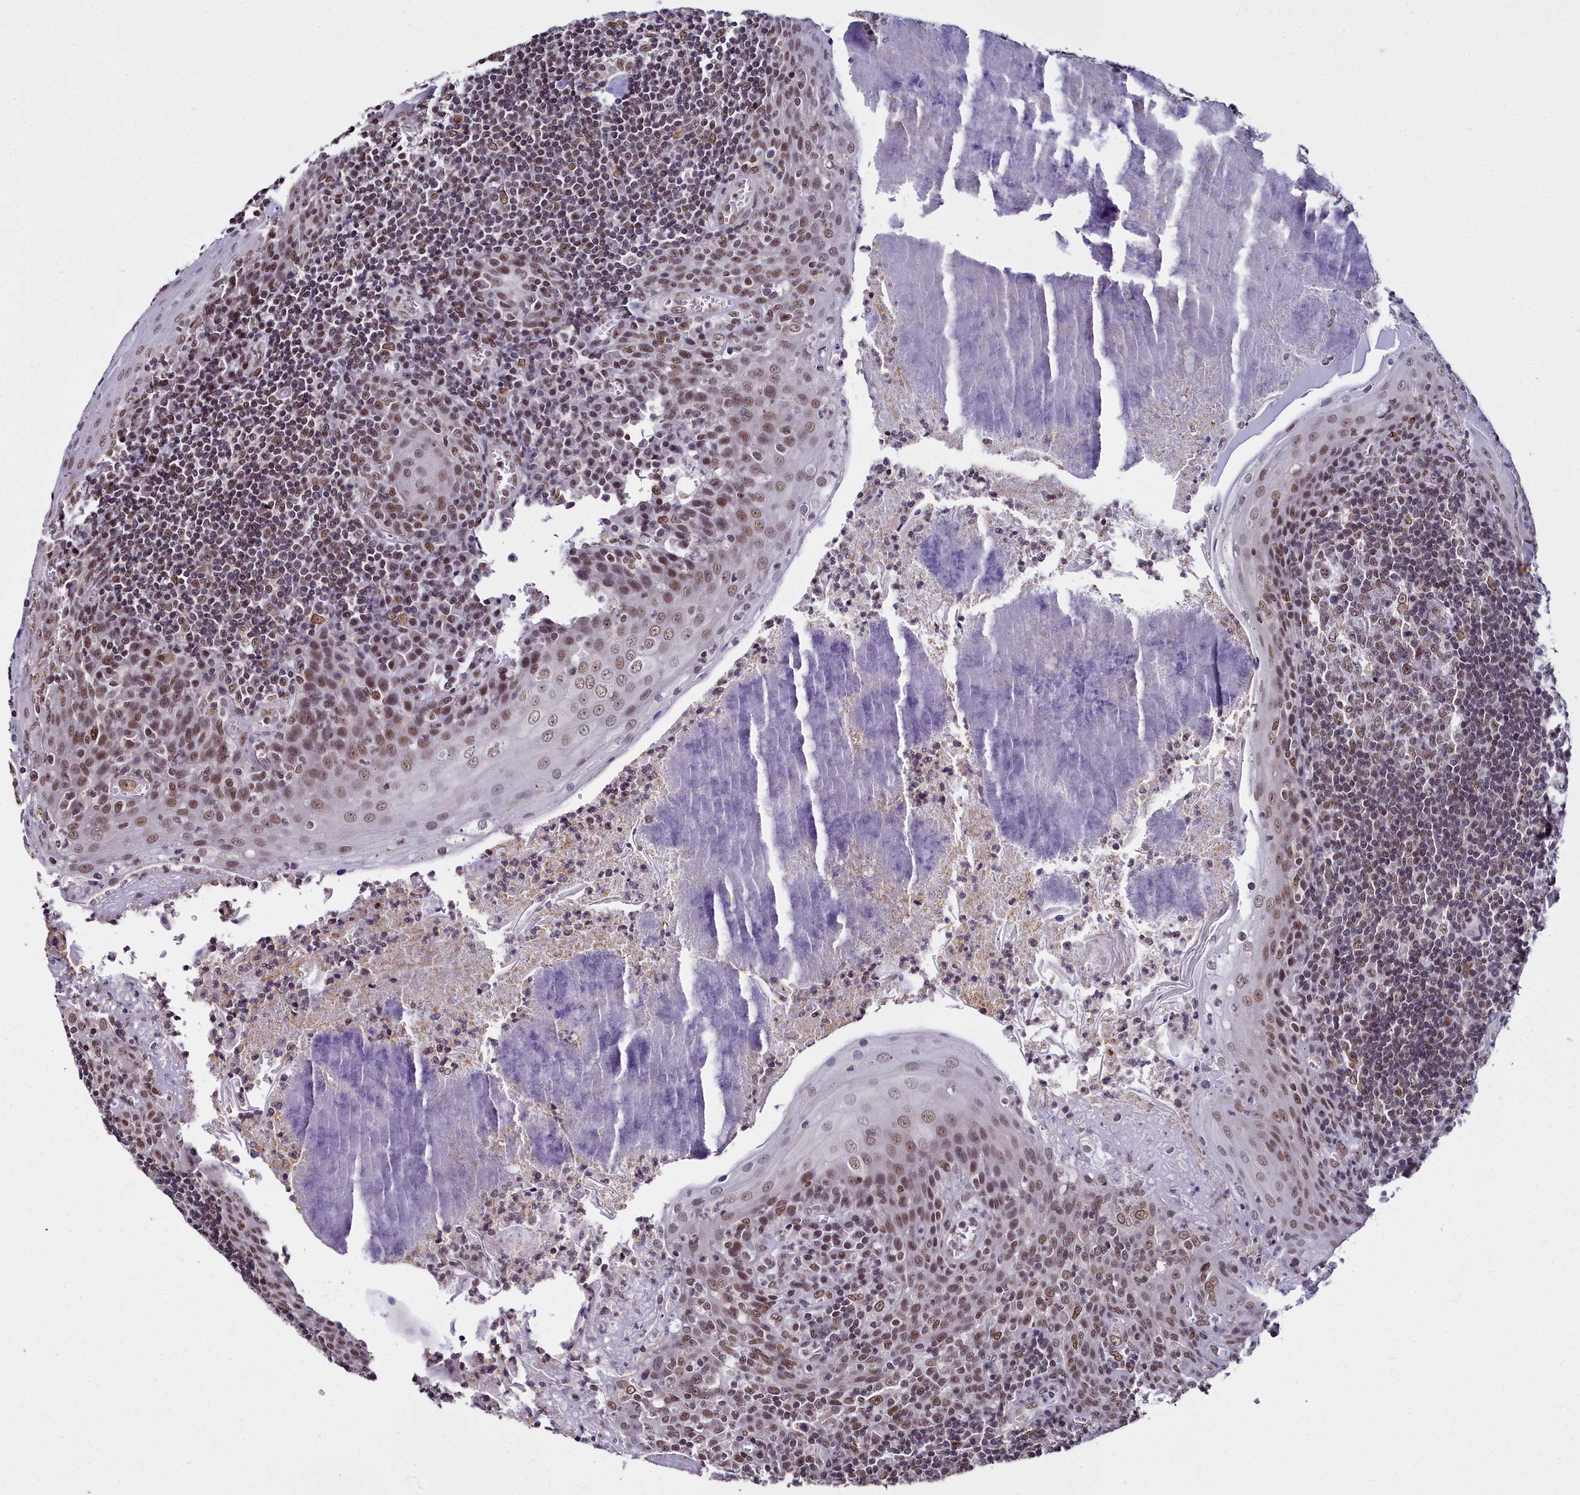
{"staining": {"intensity": "moderate", "quantity": "25%-75%", "location": "nuclear"}, "tissue": "tonsil", "cell_type": "Germinal center cells", "image_type": "normal", "snomed": [{"axis": "morphology", "description": "Normal tissue, NOS"}, {"axis": "topography", "description": "Tonsil"}], "caption": "This is a micrograph of immunohistochemistry (IHC) staining of benign tonsil, which shows moderate staining in the nuclear of germinal center cells.", "gene": "CCDC97", "patient": {"sex": "male", "age": 27}}